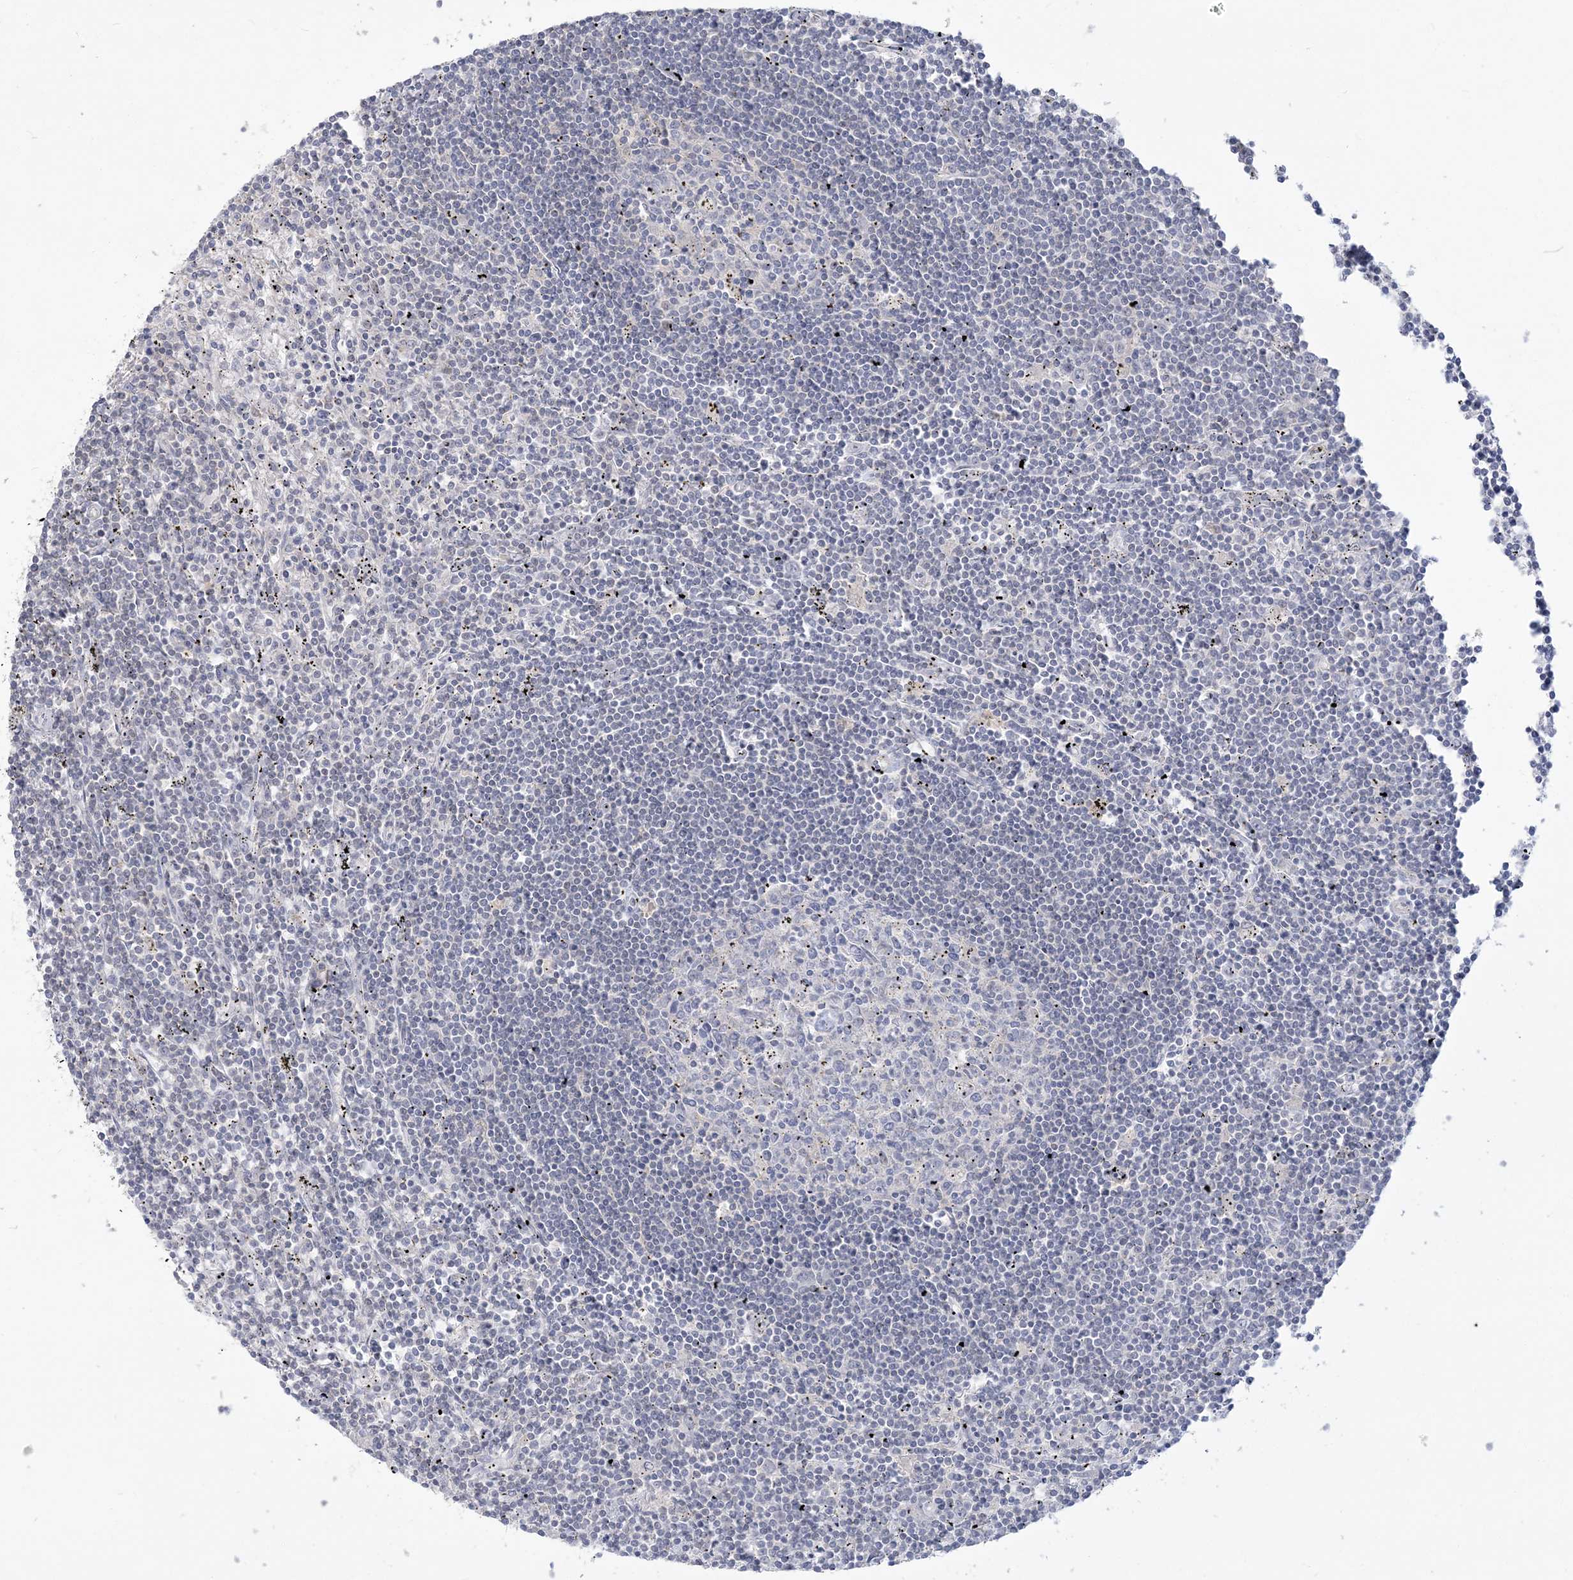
{"staining": {"intensity": "negative", "quantity": "none", "location": "none"}, "tissue": "lymphoma", "cell_type": "Tumor cells", "image_type": "cancer", "snomed": [{"axis": "morphology", "description": "Malignant lymphoma, non-Hodgkin's type, Low grade"}, {"axis": "topography", "description": "Spleen"}], "caption": "Micrograph shows no protein expression in tumor cells of lymphoma tissue.", "gene": "ANKS1A", "patient": {"sex": "male", "age": 76}}